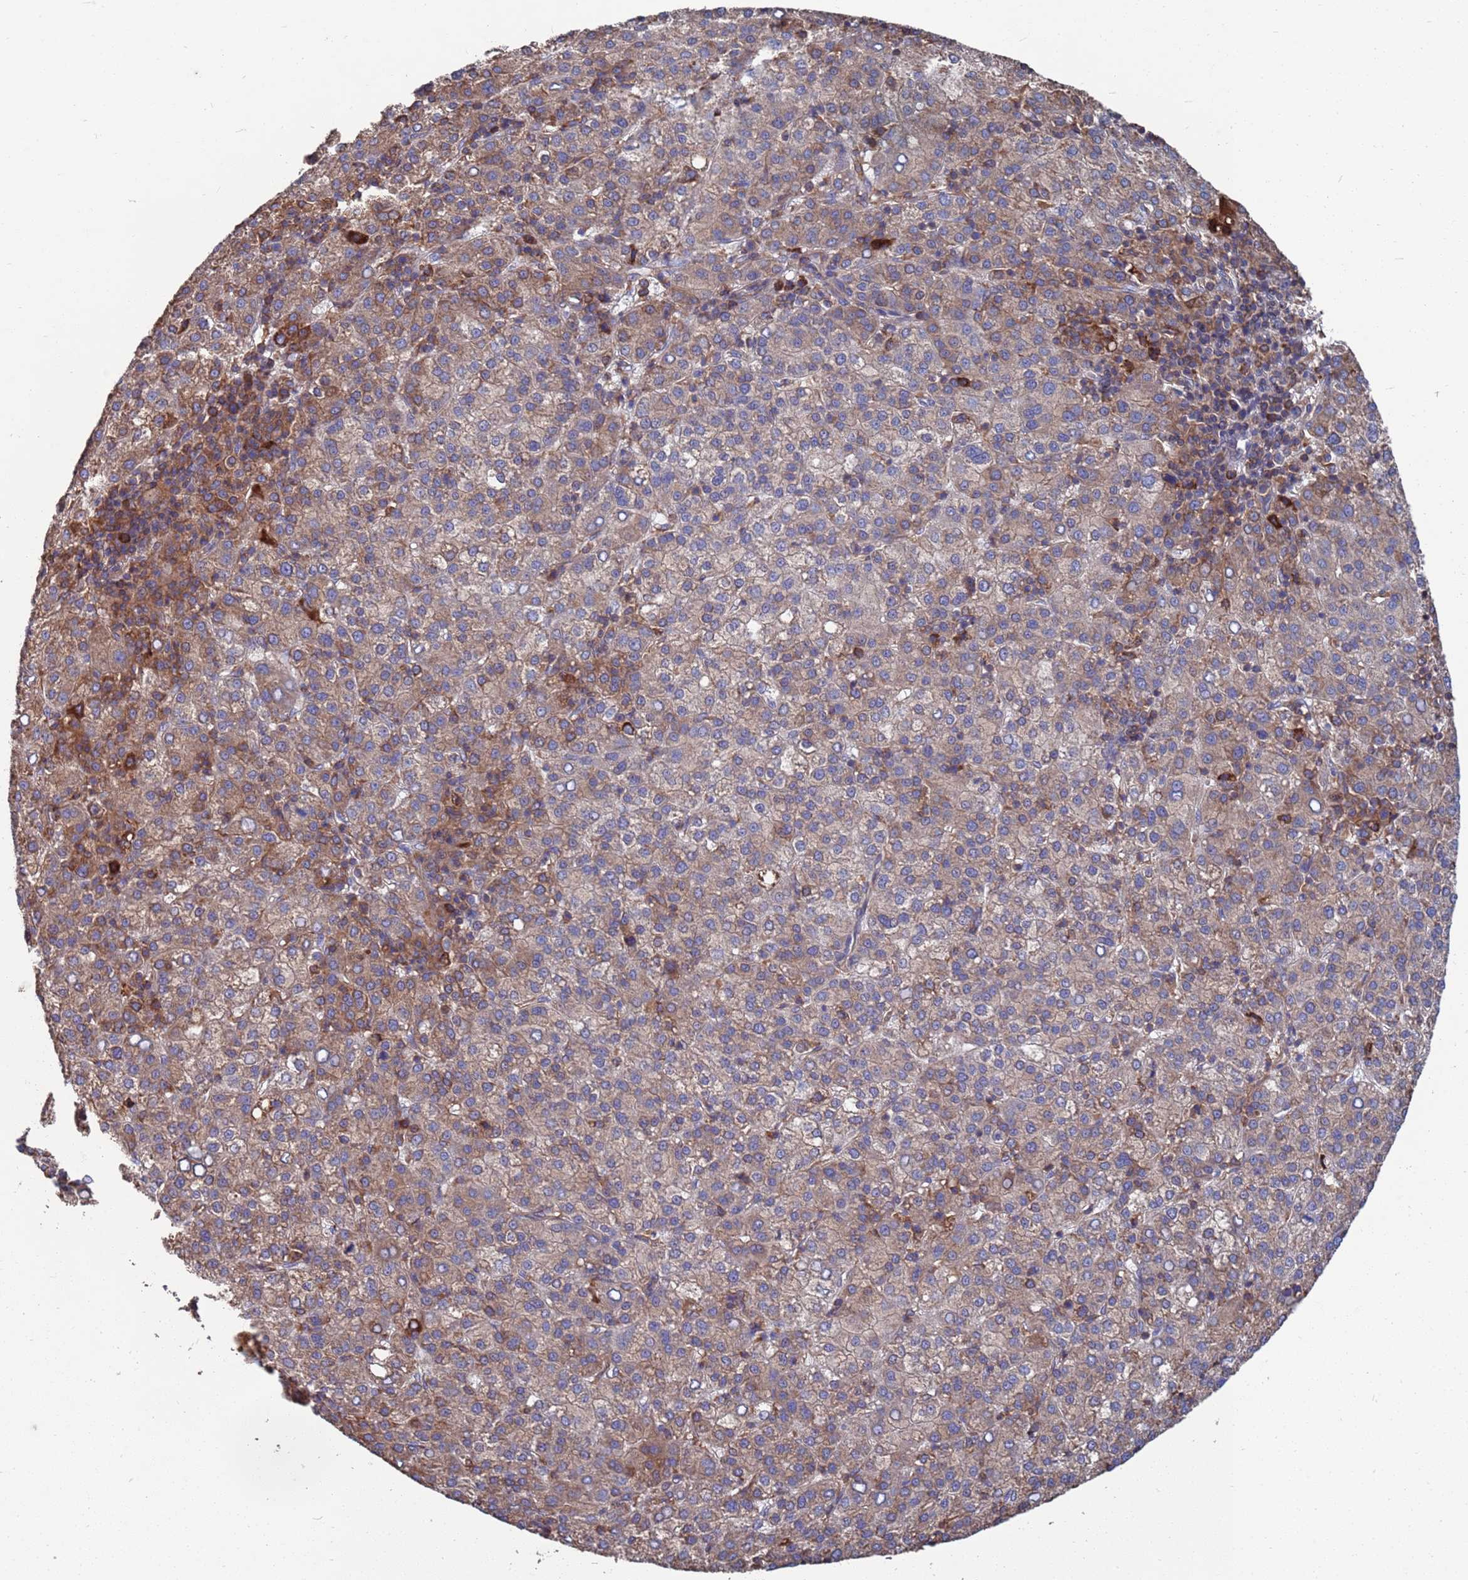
{"staining": {"intensity": "moderate", "quantity": "<25%", "location": "cytoplasmic/membranous"}, "tissue": "liver cancer", "cell_type": "Tumor cells", "image_type": "cancer", "snomed": [{"axis": "morphology", "description": "Carcinoma, Hepatocellular, NOS"}, {"axis": "topography", "description": "Liver"}], "caption": "Liver hepatocellular carcinoma tissue reveals moderate cytoplasmic/membranous staining in approximately <25% of tumor cells (Stains: DAB (3,3'-diaminobenzidine) in brown, nuclei in blue, Microscopy: brightfield microscopy at high magnification).", "gene": "PYCR1", "patient": {"sex": "female", "age": 58}}